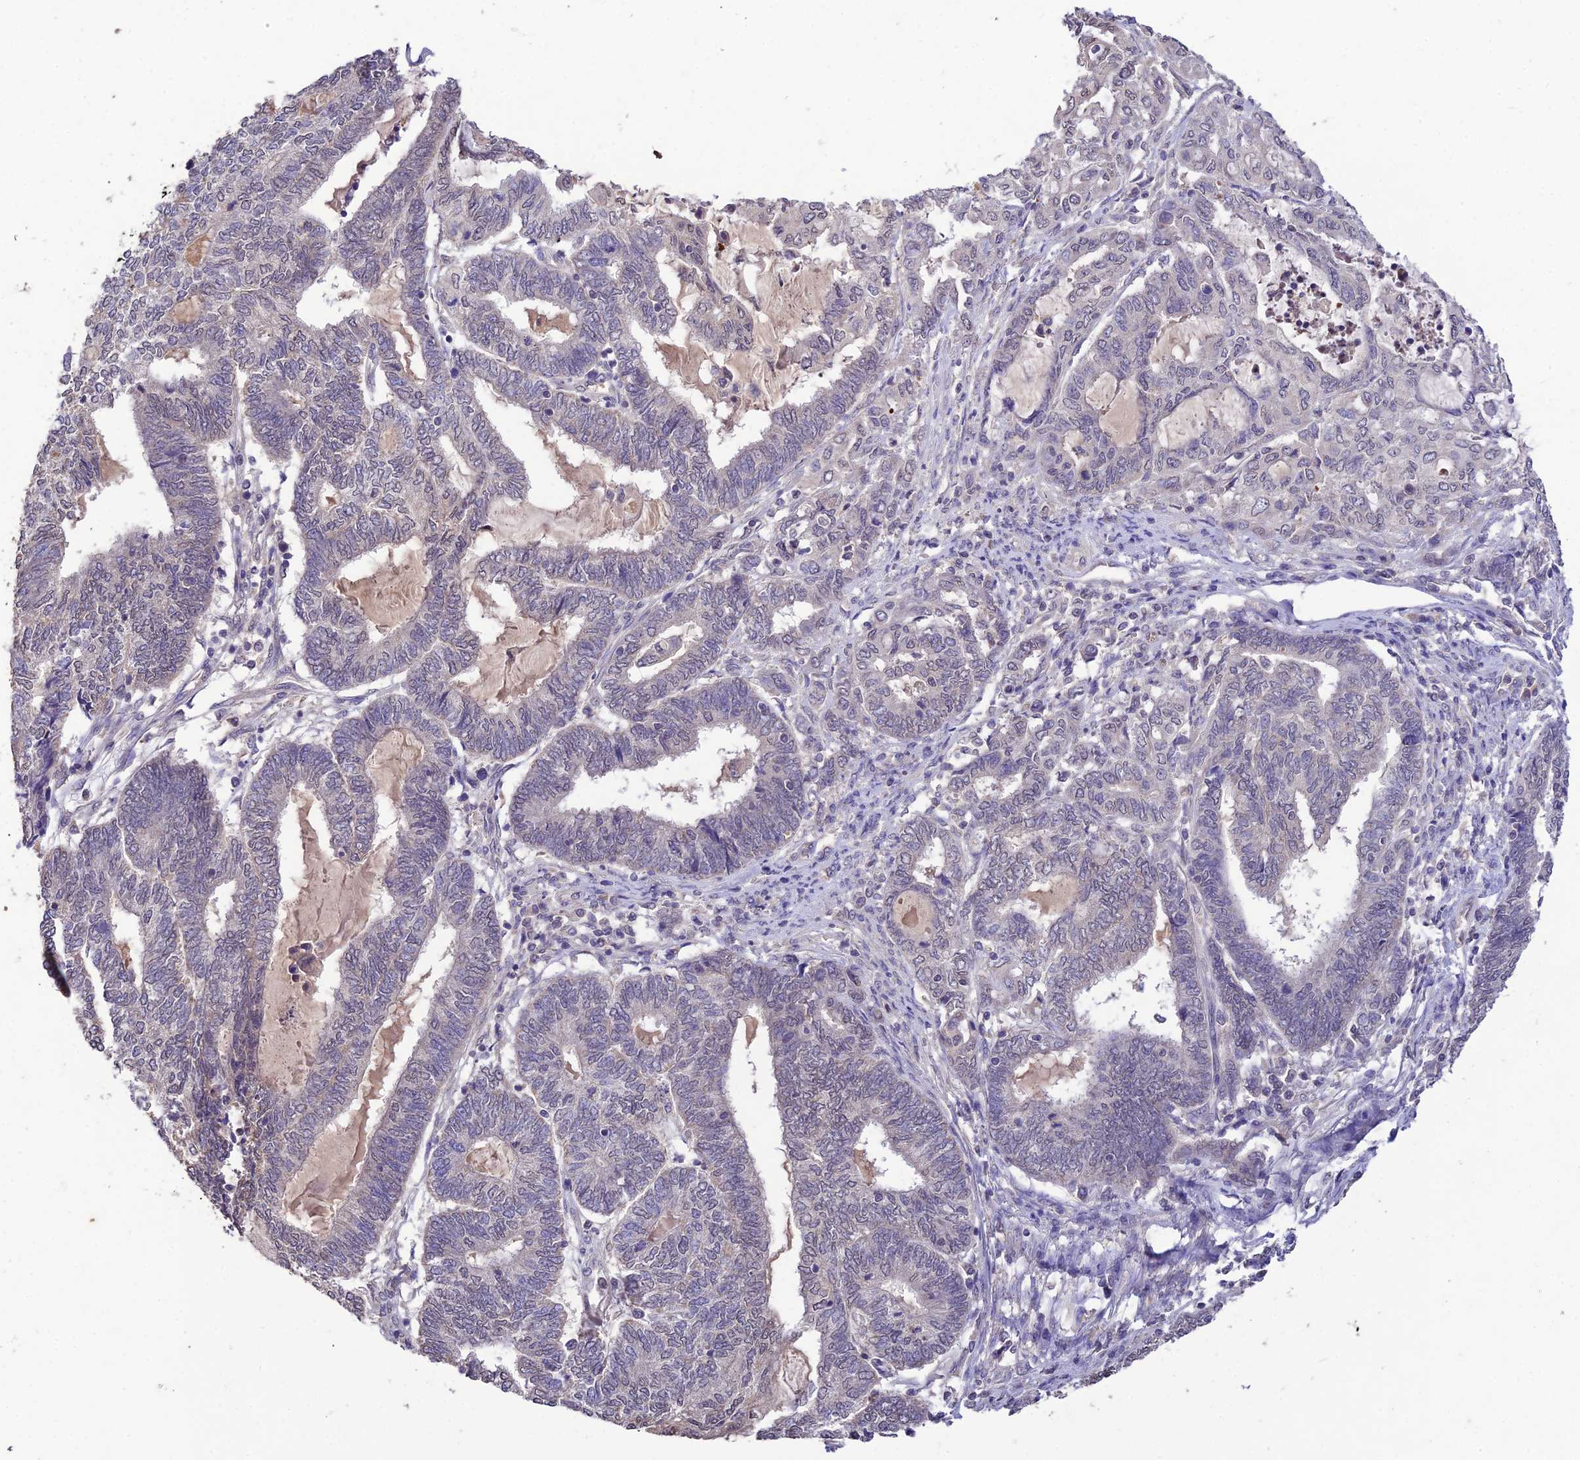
{"staining": {"intensity": "negative", "quantity": "none", "location": "none"}, "tissue": "endometrial cancer", "cell_type": "Tumor cells", "image_type": "cancer", "snomed": [{"axis": "morphology", "description": "Adenocarcinoma, NOS"}, {"axis": "topography", "description": "Uterus"}, {"axis": "topography", "description": "Endometrium"}], "caption": "Image shows no significant protein expression in tumor cells of endometrial cancer (adenocarcinoma). Nuclei are stained in blue.", "gene": "PGK1", "patient": {"sex": "female", "age": 70}}